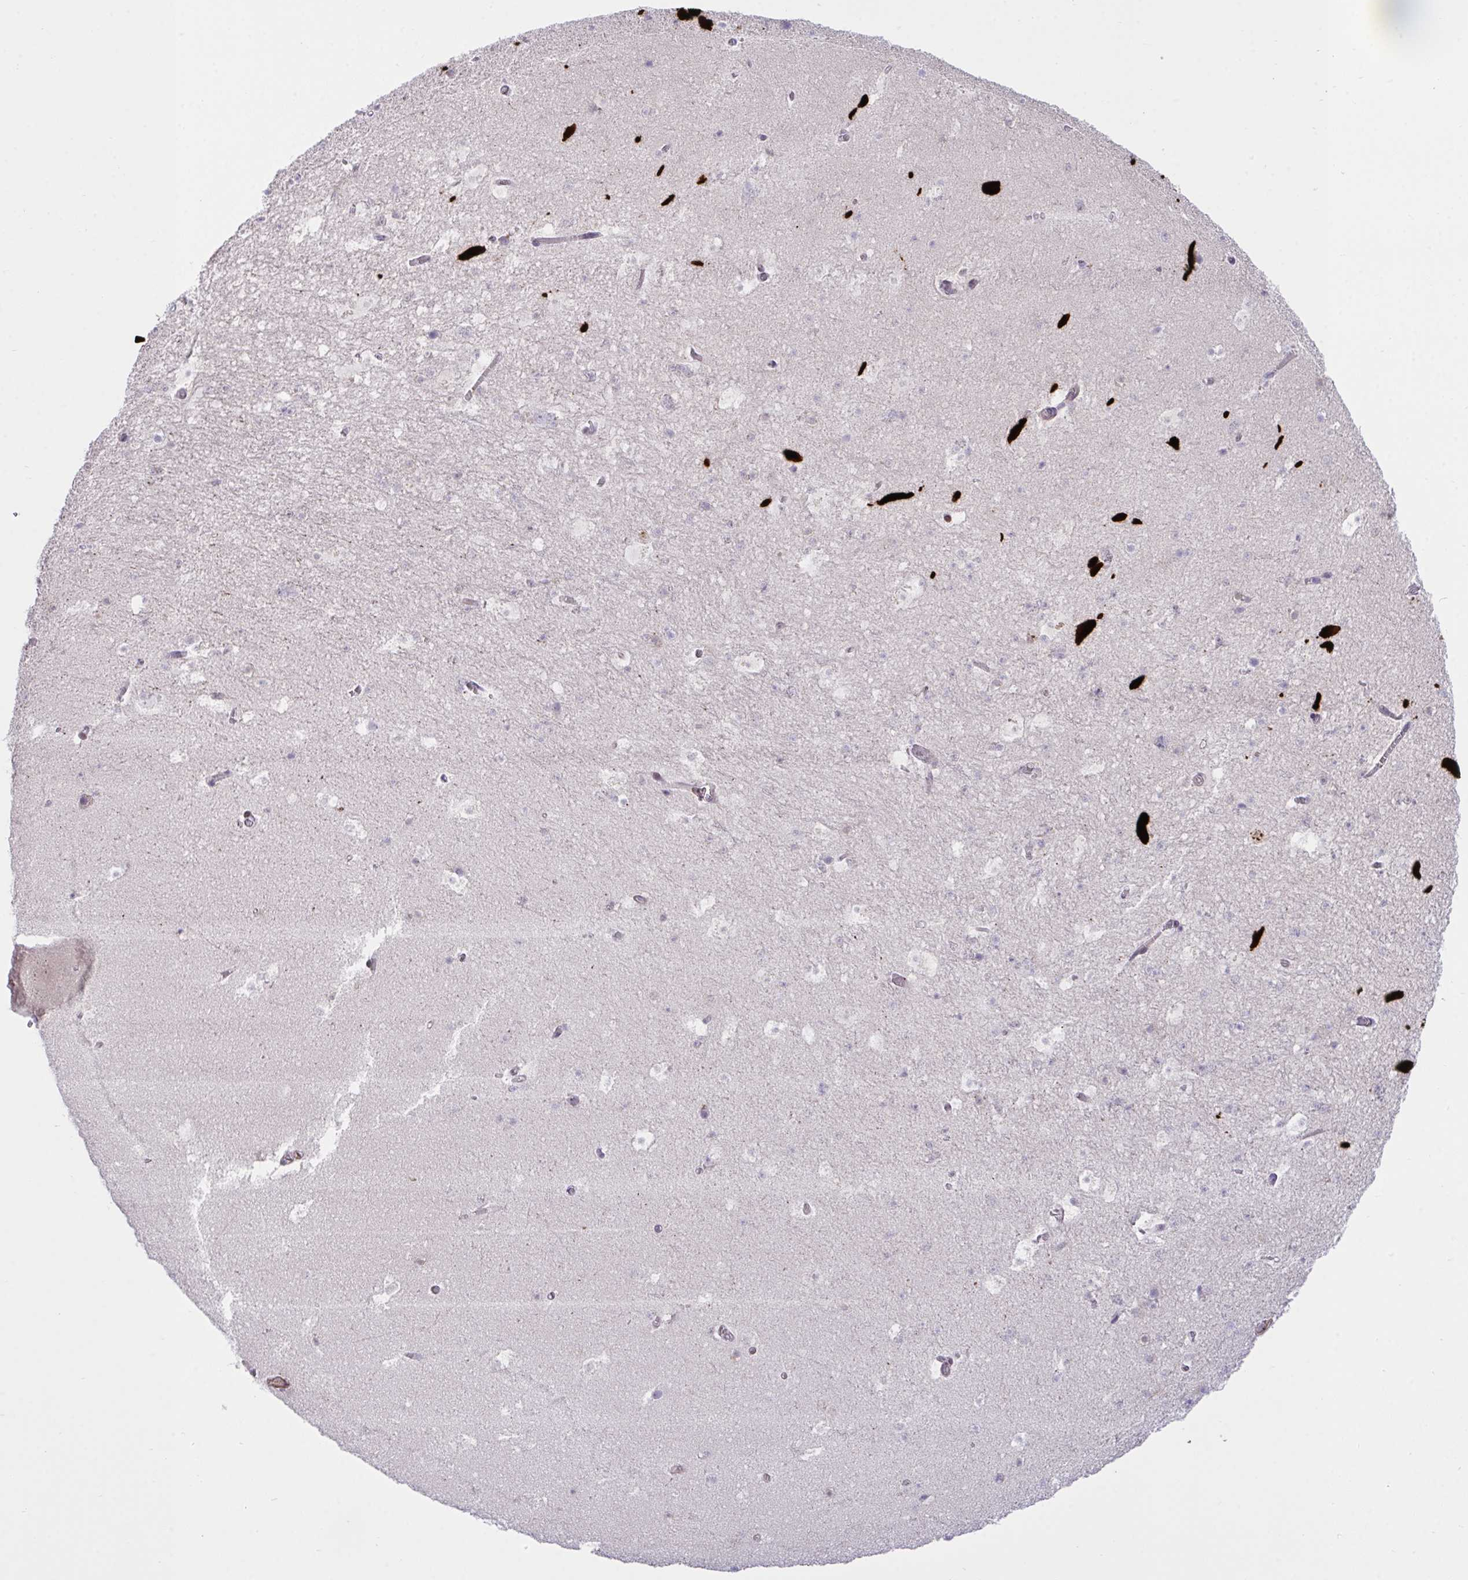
{"staining": {"intensity": "negative", "quantity": "none", "location": "none"}, "tissue": "hippocampus", "cell_type": "Glial cells", "image_type": "normal", "snomed": [{"axis": "morphology", "description": "Normal tissue, NOS"}, {"axis": "topography", "description": "Hippocampus"}], "caption": "Histopathology image shows no significant protein staining in glial cells of benign hippocampus. Brightfield microscopy of IHC stained with DAB (brown) and hematoxylin (blue), captured at high magnification.", "gene": "PPIH", "patient": {"sex": "female", "age": 42}}